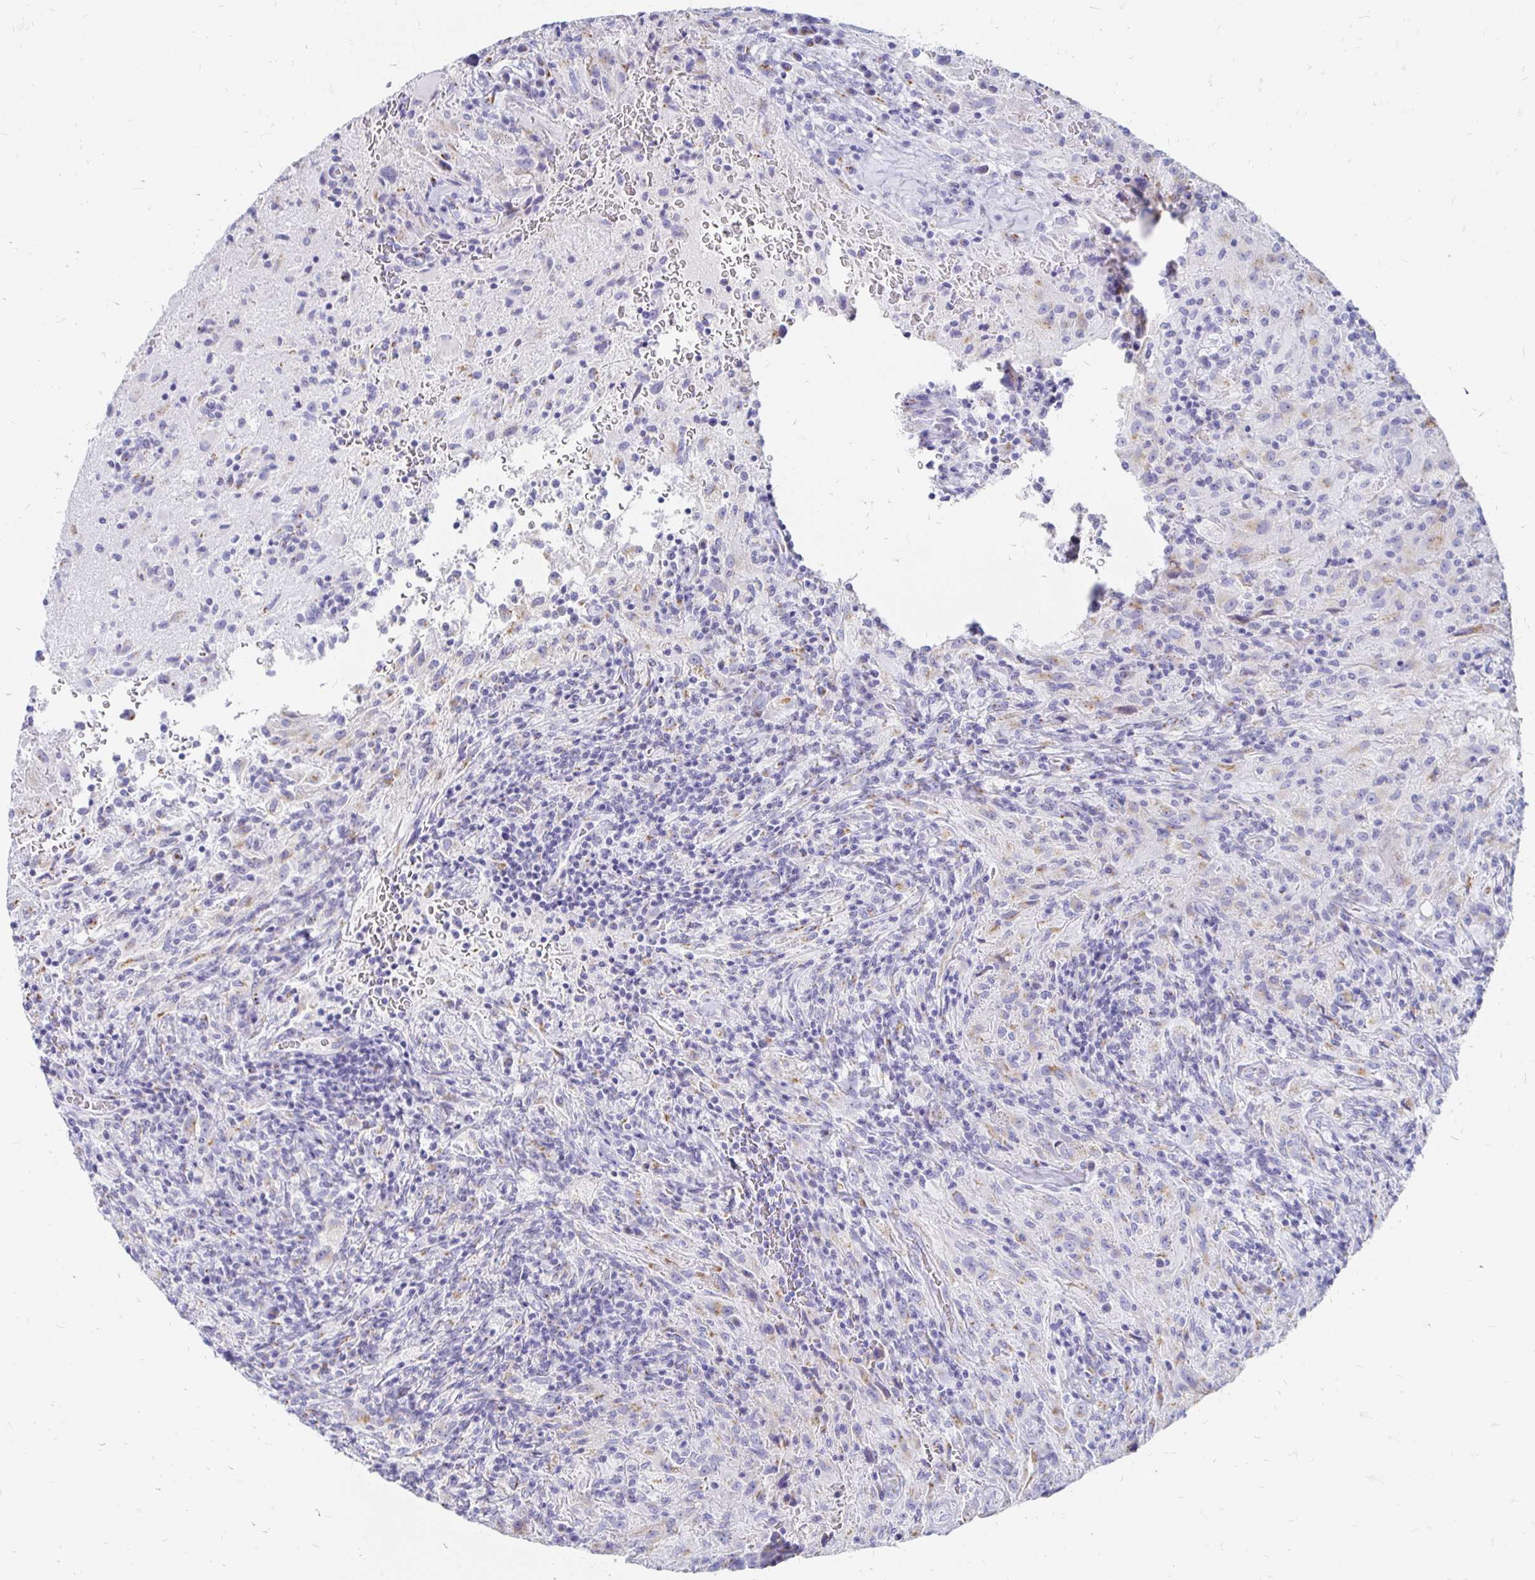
{"staining": {"intensity": "negative", "quantity": "none", "location": "none"}, "tissue": "glioma", "cell_type": "Tumor cells", "image_type": "cancer", "snomed": [{"axis": "morphology", "description": "Glioma, malignant, High grade"}, {"axis": "topography", "description": "Brain"}], "caption": "This is an immunohistochemistry (IHC) micrograph of glioma. There is no expression in tumor cells.", "gene": "PAGE4", "patient": {"sex": "male", "age": 68}}